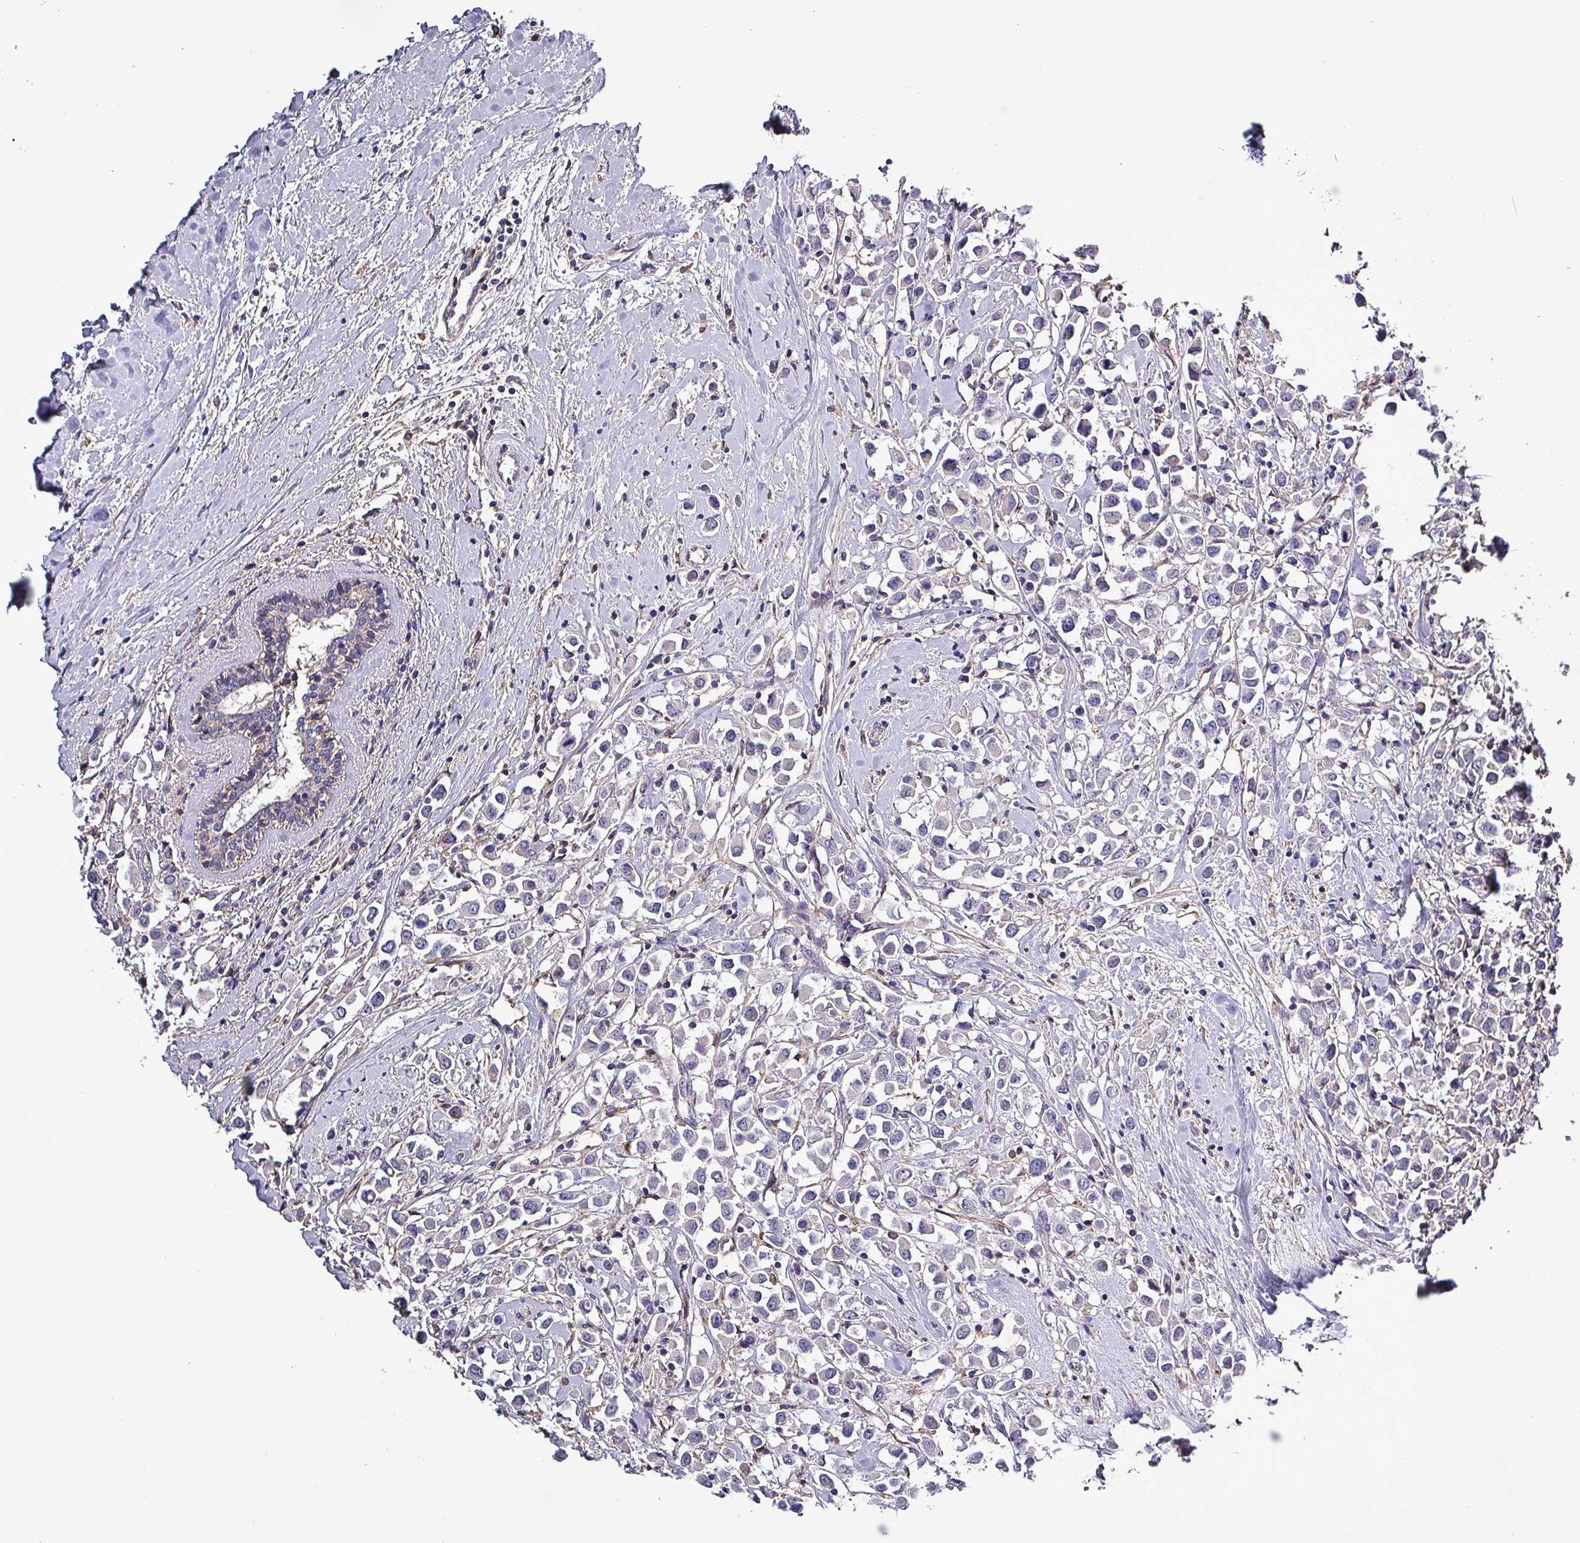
{"staining": {"intensity": "negative", "quantity": "none", "location": "none"}, "tissue": "breast cancer", "cell_type": "Tumor cells", "image_type": "cancer", "snomed": [{"axis": "morphology", "description": "Duct carcinoma"}, {"axis": "topography", "description": "Breast"}], "caption": "This is an immunohistochemistry image of breast invasive ductal carcinoma. There is no positivity in tumor cells.", "gene": "HTRA4", "patient": {"sex": "female", "age": 87}}